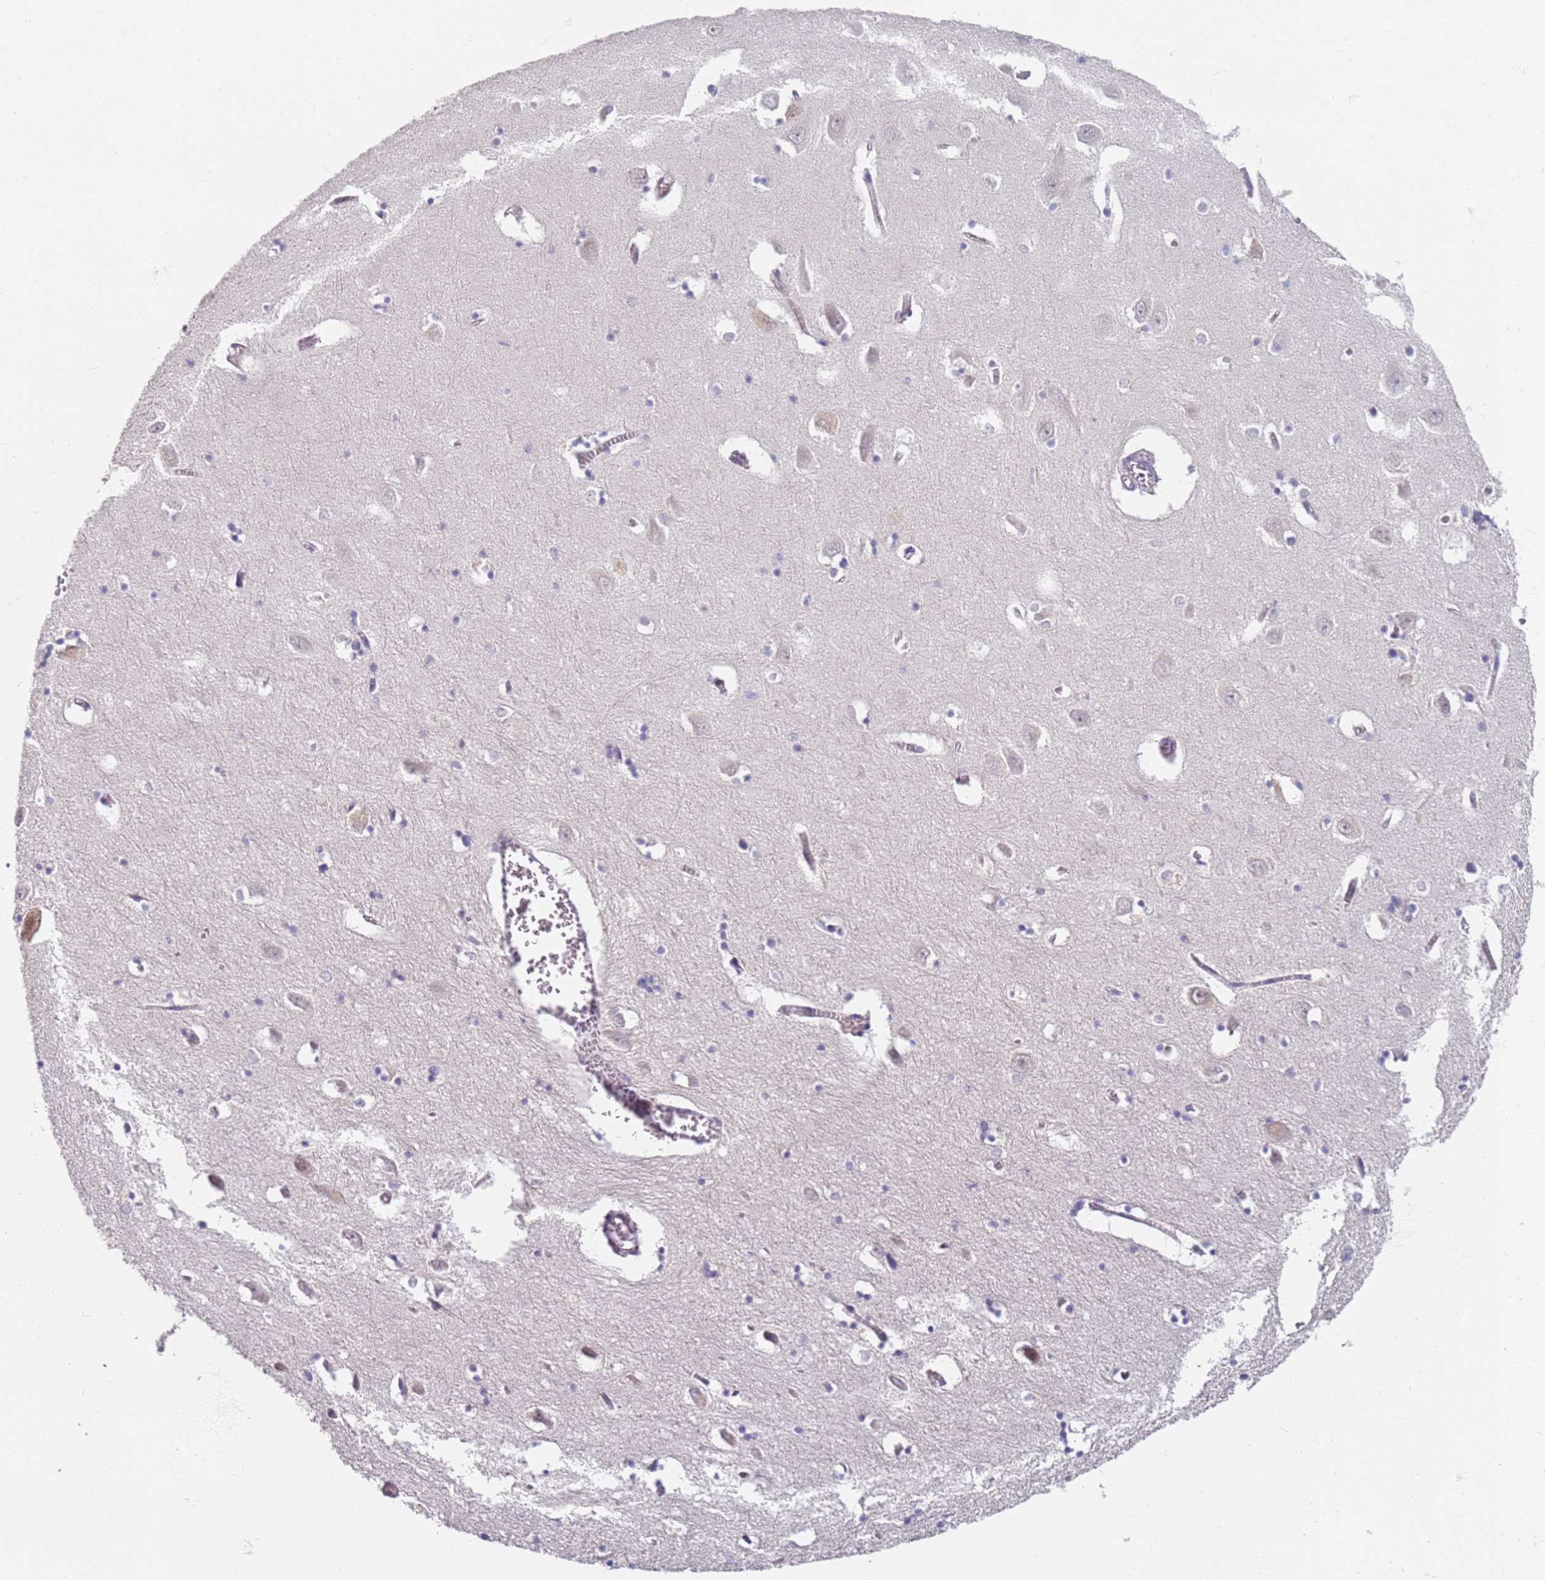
{"staining": {"intensity": "negative", "quantity": "none", "location": "none"}, "tissue": "hippocampus", "cell_type": "Glial cells", "image_type": "normal", "snomed": [{"axis": "morphology", "description": "Normal tissue, NOS"}, {"axis": "topography", "description": "Hippocampus"}], "caption": "IHC histopathology image of unremarkable hippocampus stained for a protein (brown), which displays no staining in glial cells. (IHC, brightfield microscopy, high magnification).", "gene": "CD40LG", "patient": {"sex": "male", "age": 70}}